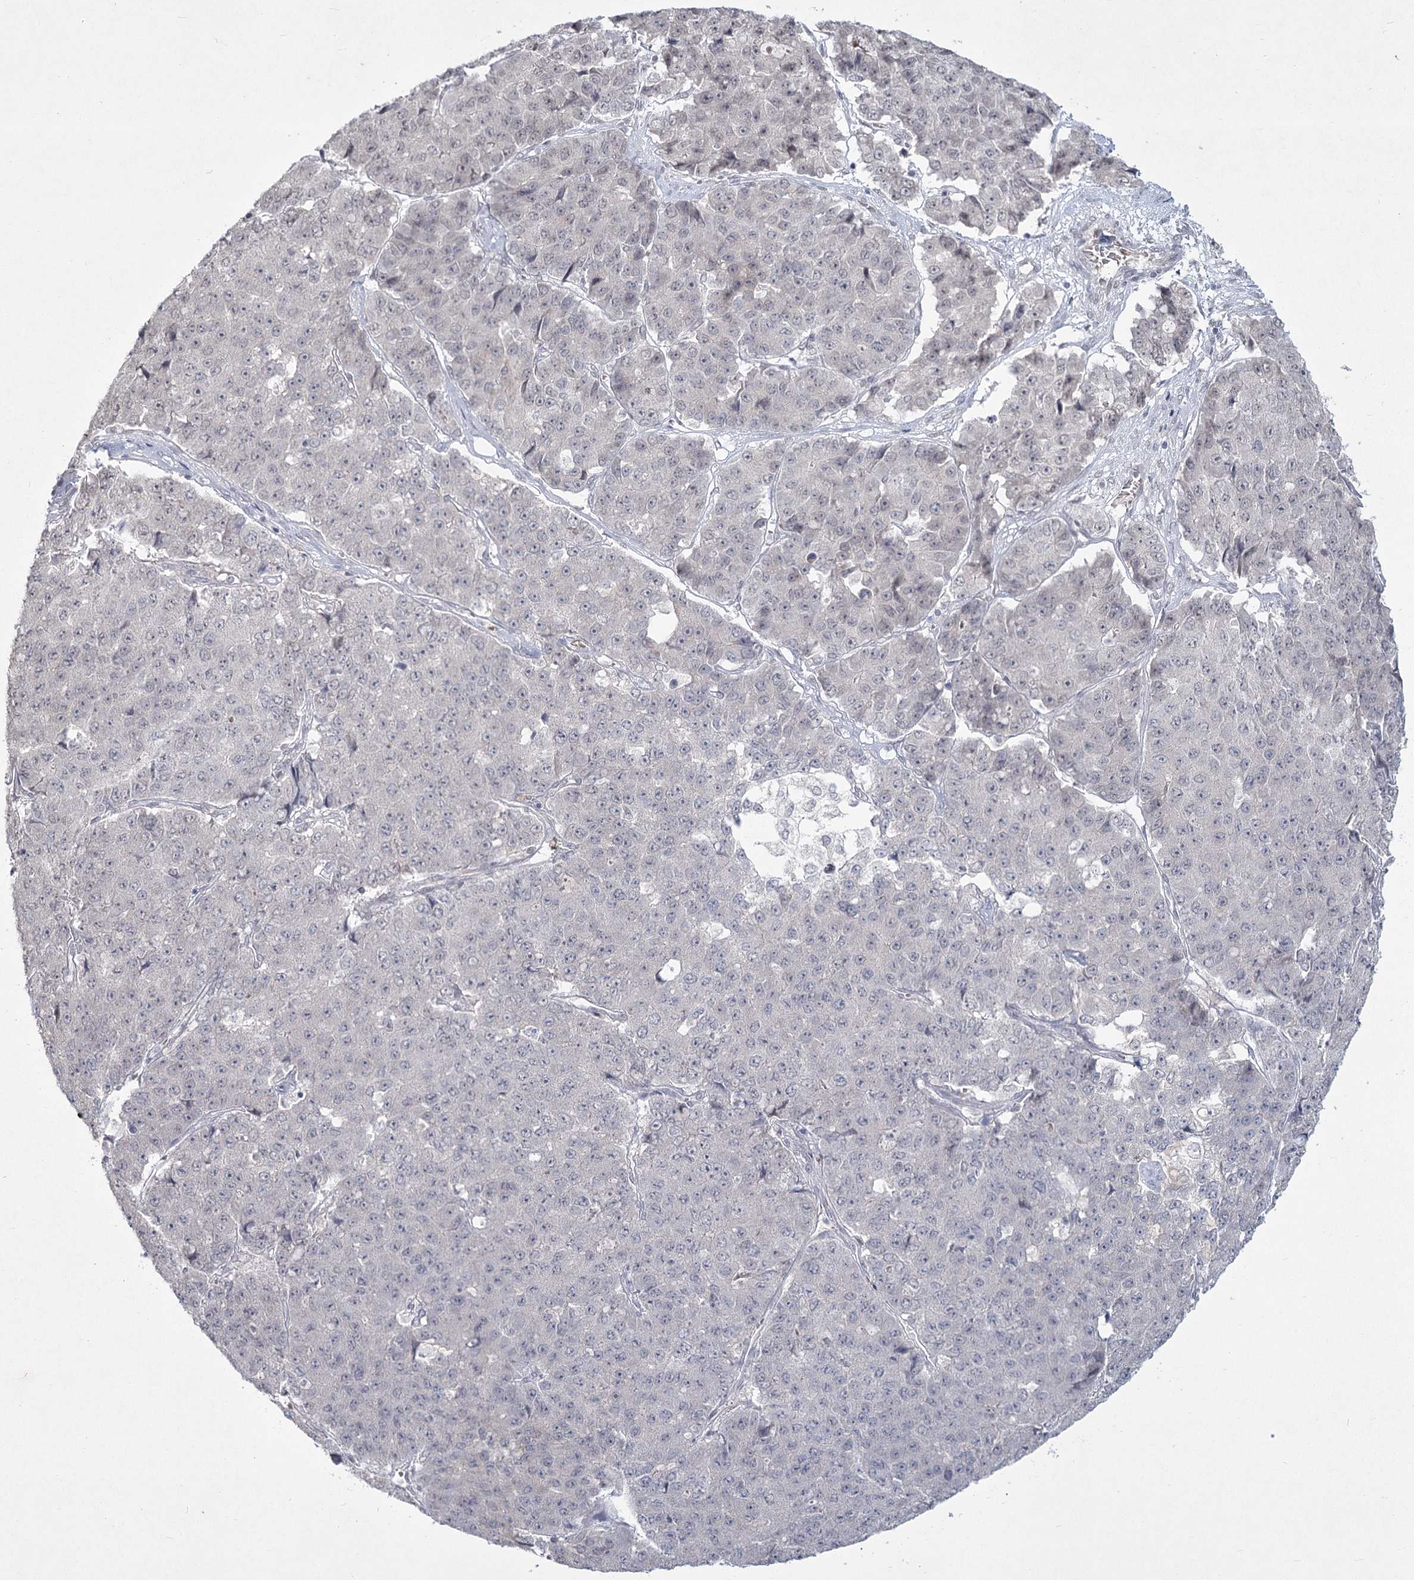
{"staining": {"intensity": "negative", "quantity": "none", "location": "none"}, "tissue": "pancreatic cancer", "cell_type": "Tumor cells", "image_type": "cancer", "snomed": [{"axis": "morphology", "description": "Adenocarcinoma, NOS"}, {"axis": "topography", "description": "Pancreas"}], "caption": "This is an IHC micrograph of pancreatic adenocarcinoma. There is no expression in tumor cells.", "gene": "LY6G5C", "patient": {"sex": "male", "age": 50}}